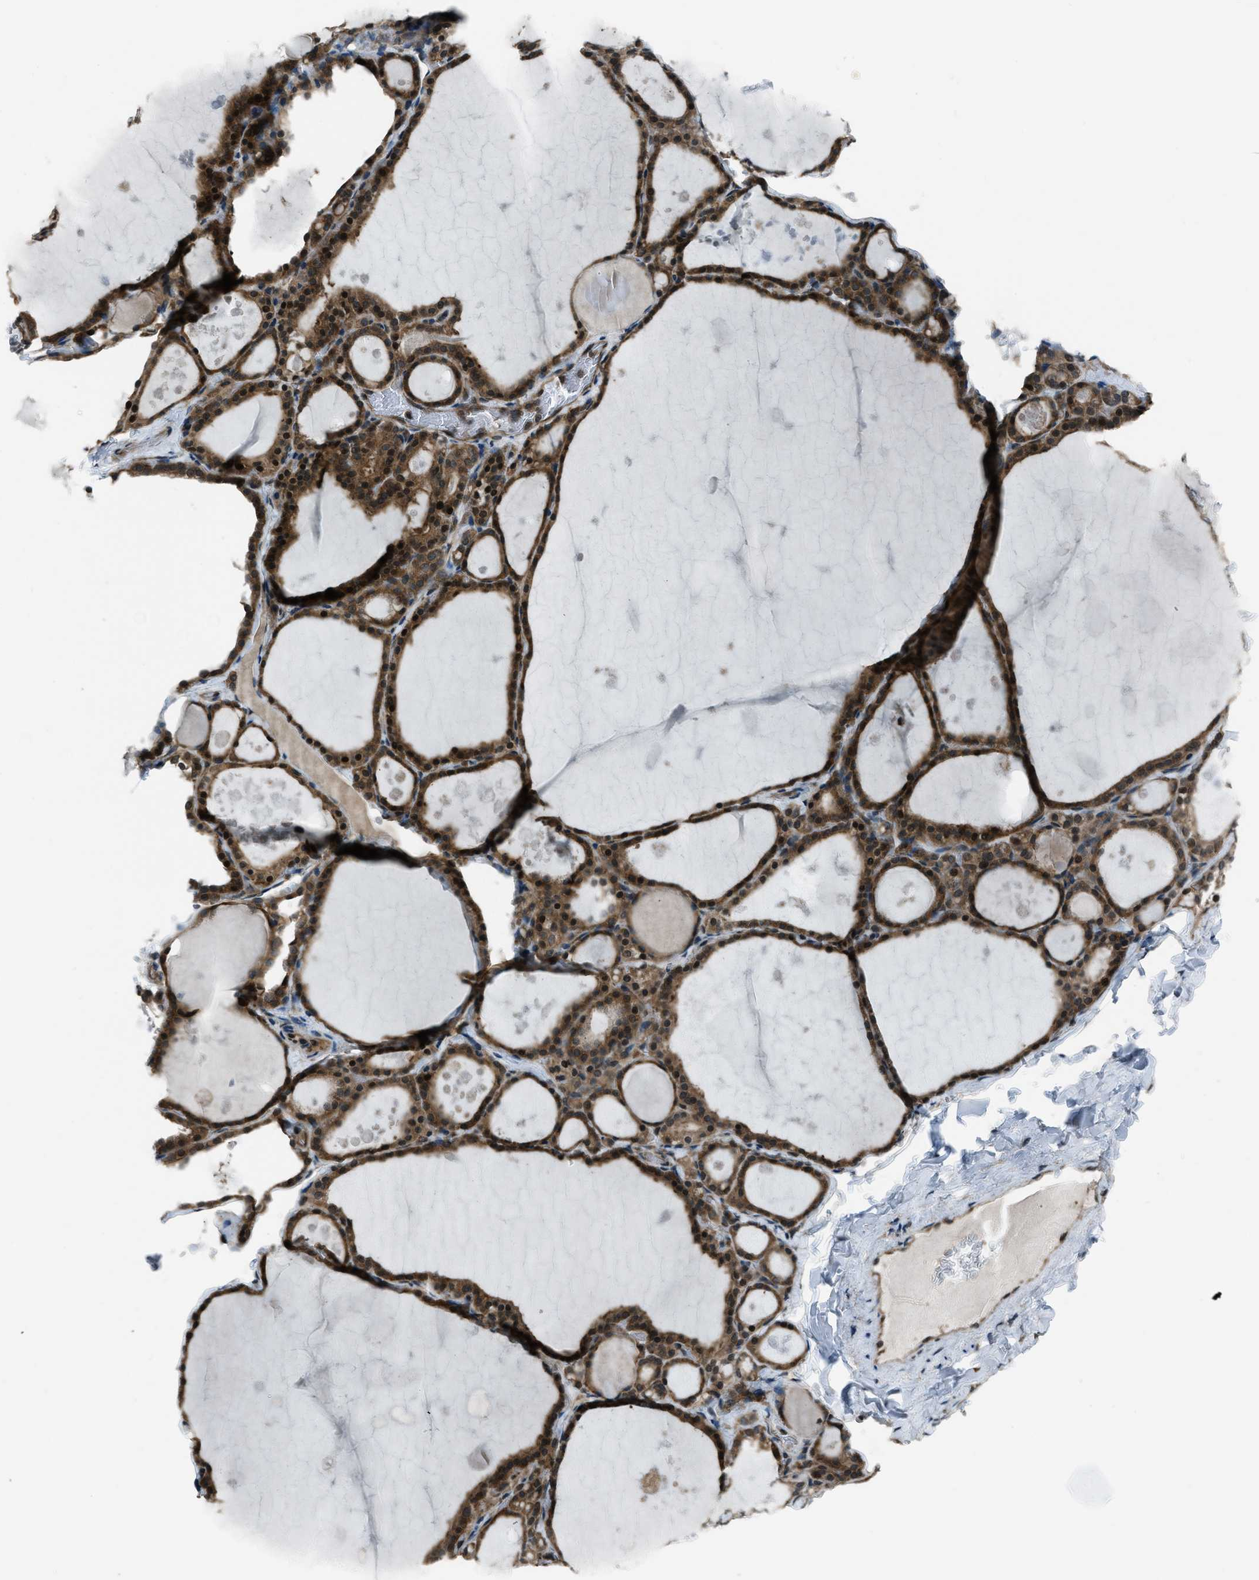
{"staining": {"intensity": "moderate", "quantity": ">75%", "location": "cytoplasmic/membranous,nuclear"}, "tissue": "thyroid gland", "cell_type": "Glandular cells", "image_type": "normal", "snomed": [{"axis": "morphology", "description": "Normal tissue, NOS"}, {"axis": "topography", "description": "Thyroid gland"}], "caption": "Thyroid gland stained with immunohistochemistry (IHC) reveals moderate cytoplasmic/membranous,nuclear expression in approximately >75% of glandular cells.", "gene": "ASAP2", "patient": {"sex": "male", "age": 56}}